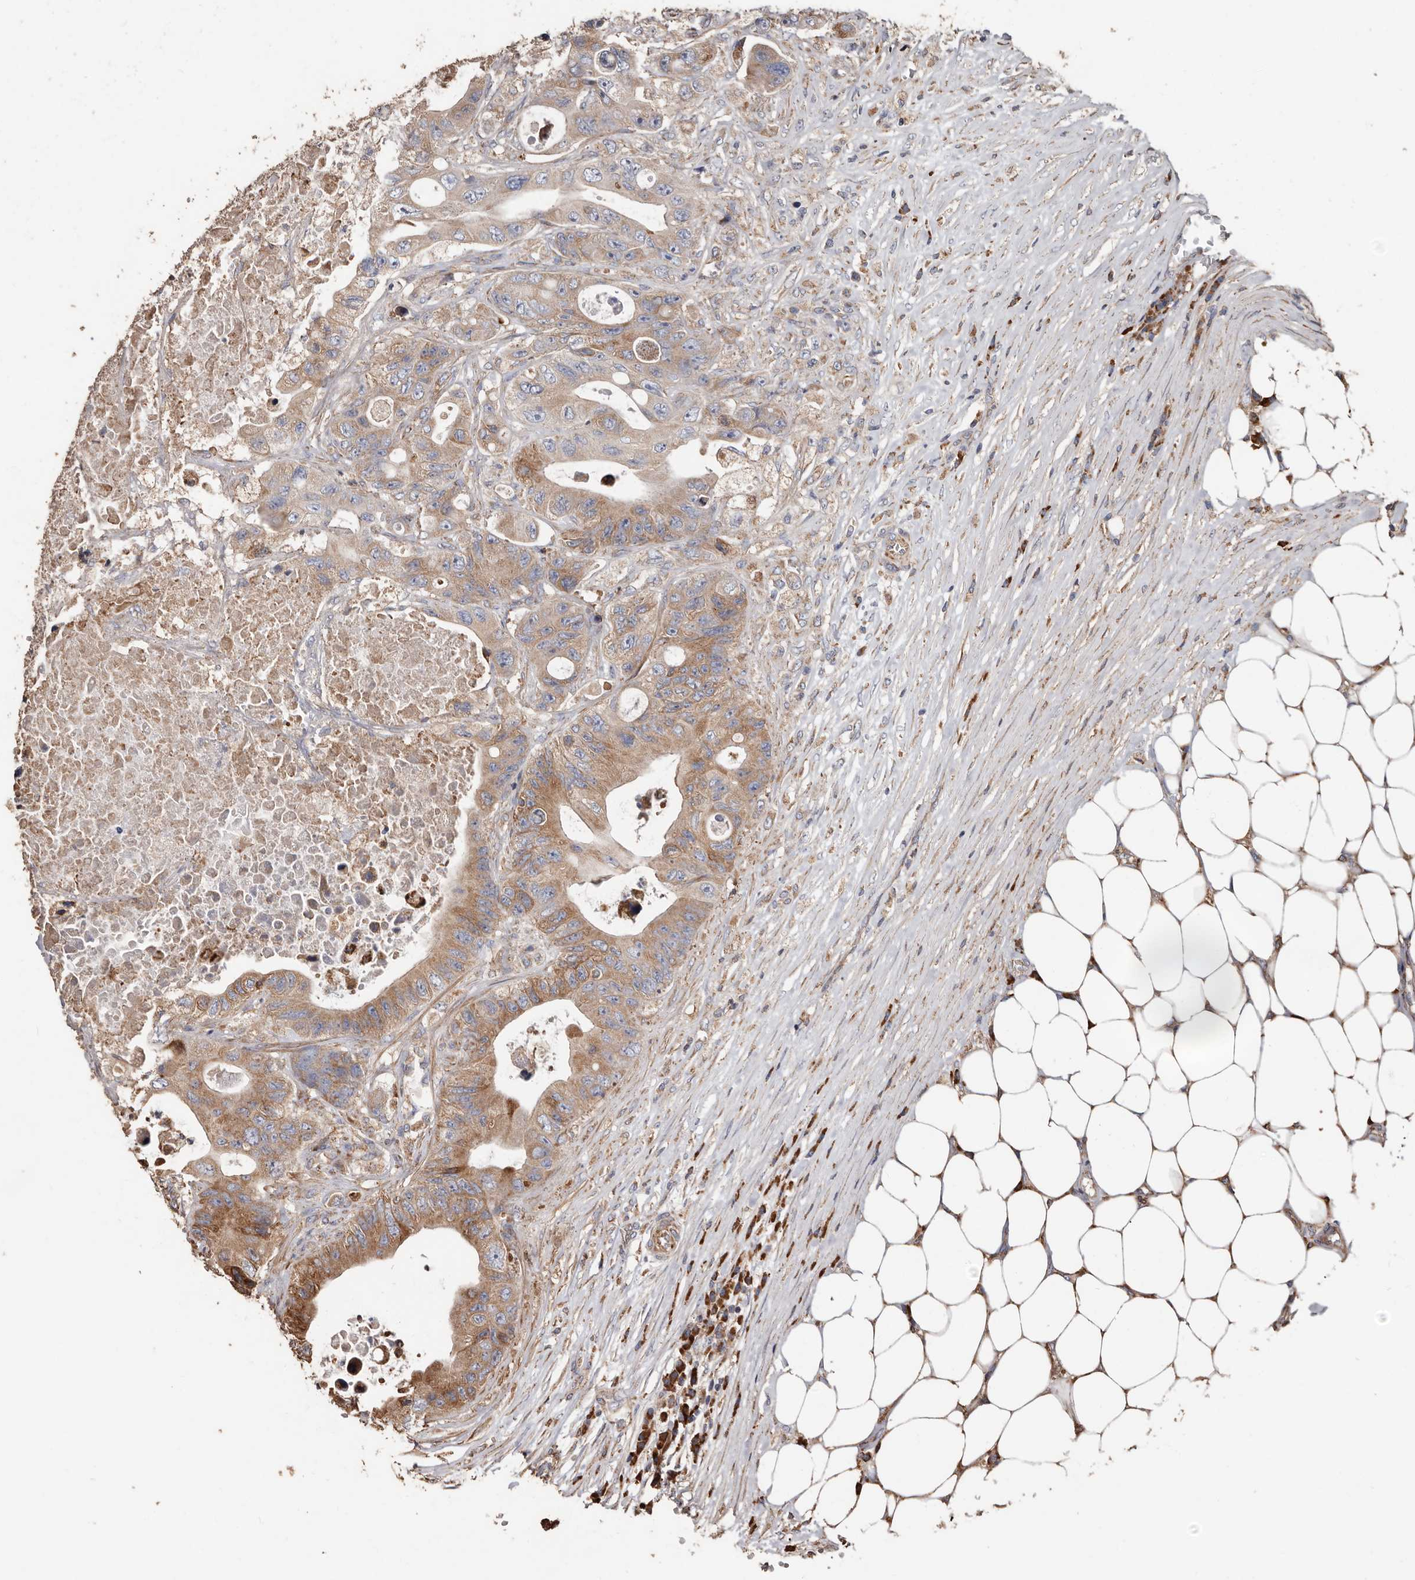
{"staining": {"intensity": "moderate", "quantity": ">75%", "location": "cytoplasmic/membranous"}, "tissue": "colorectal cancer", "cell_type": "Tumor cells", "image_type": "cancer", "snomed": [{"axis": "morphology", "description": "Adenocarcinoma, NOS"}, {"axis": "topography", "description": "Colon"}], "caption": "Immunohistochemistry (IHC) histopathology image of colorectal cancer (adenocarcinoma) stained for a protein (brown), which reveals medium levels of moderate cytoplasmic/membranous staining in about >75% of tumor cells.", "gene": "OSGIN2", "patient": {"sex": "female", "age": 46}}